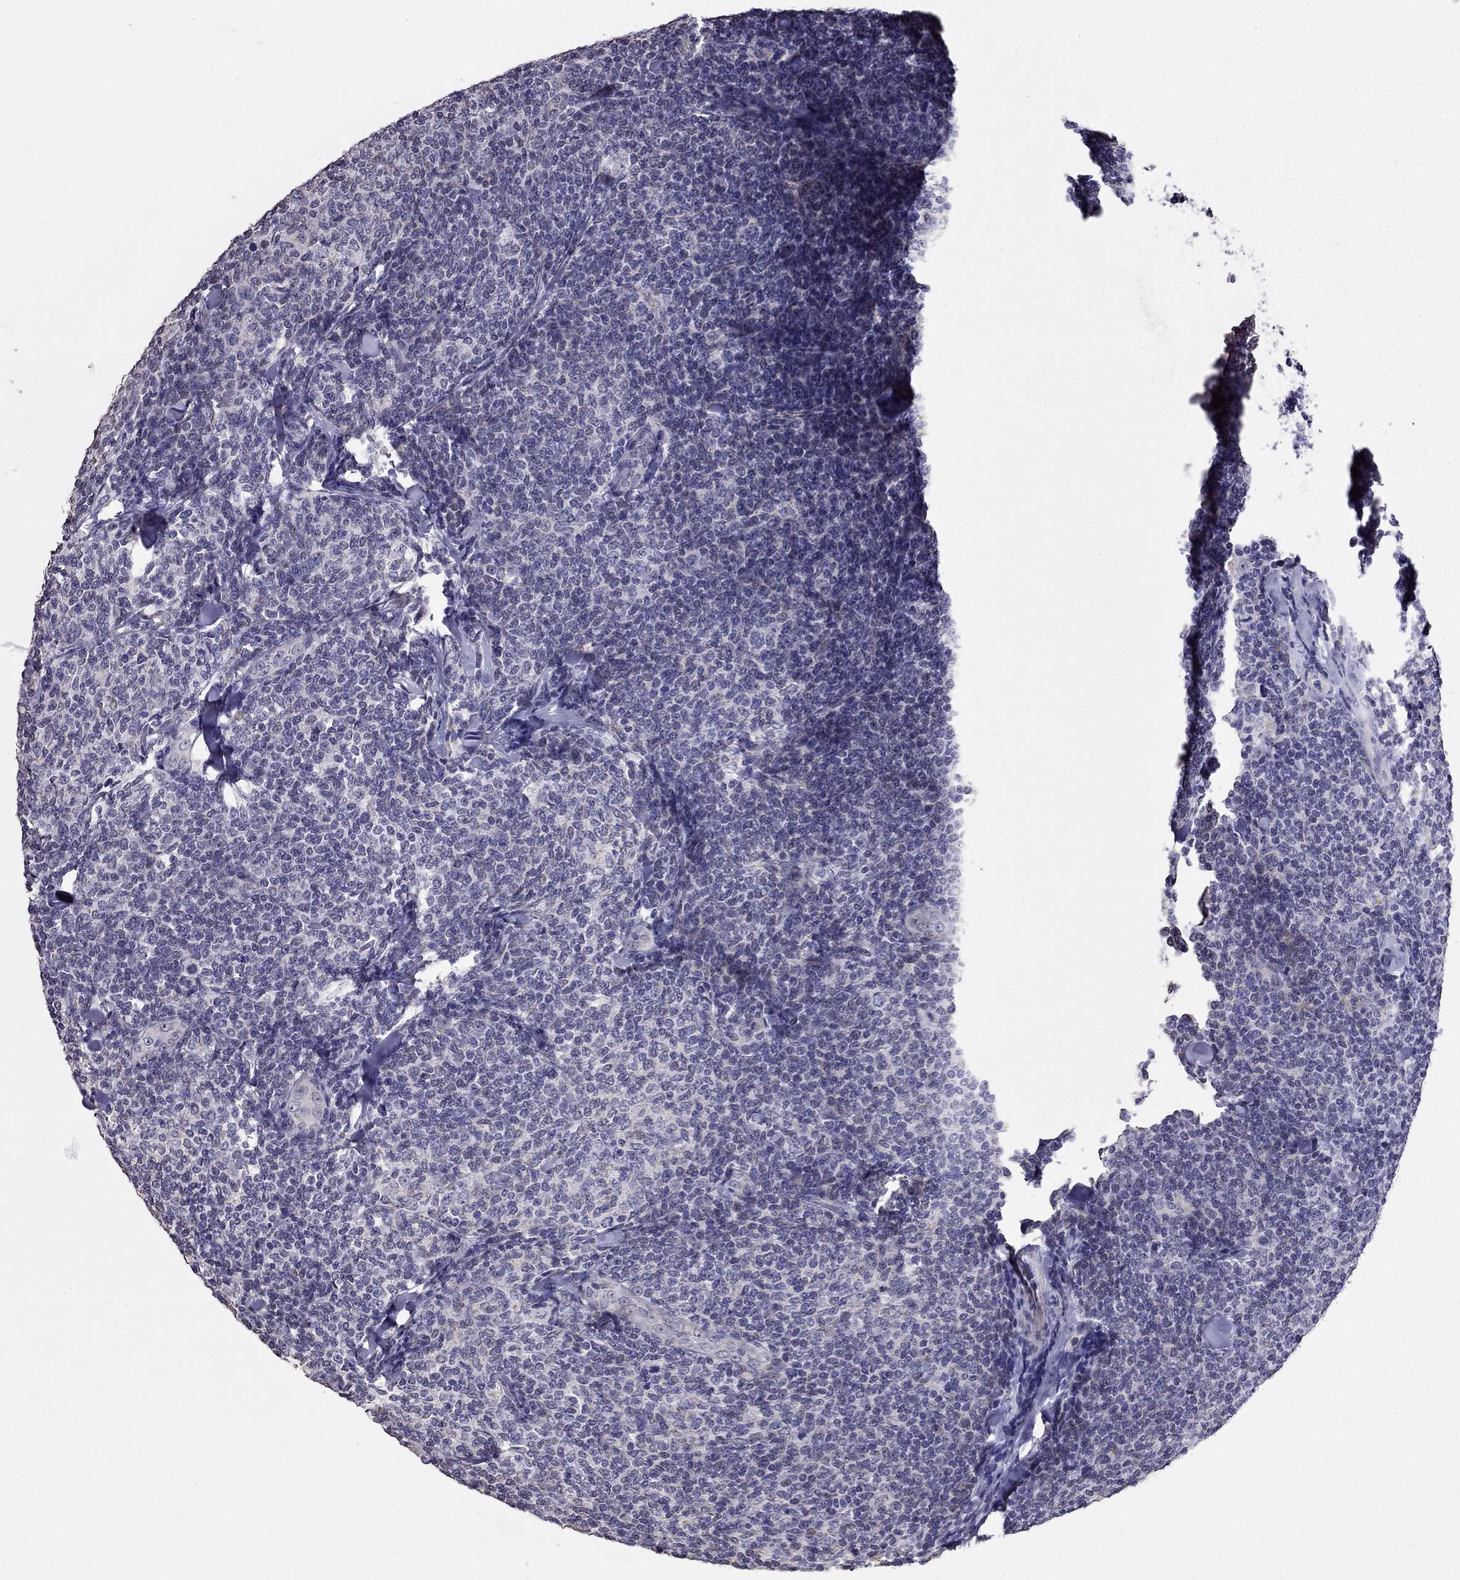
{"staining": {"intensity": "negative", "quantity": "none", "location": "none"}, "tissue": "lymphoma", "cell_type": "Tumor cells", "image_type": "cancer", "snomed": [{"axis": "morphology", "description": "Malignant lymphoma, non-Hodgkin's type, Low grade"}, {"axis": "topography", "description": "Lymph node"}], "caption": "Immunohistochemistry (IHC) photomicrograph of neoplastic tissue: human malignant lymphoma, non-Hodgkin's type (low-grade) stained with DAB (3,3'-diaminobenzidine) shows no significant protein expression in tumor cells.", "gene": "AK5", "patient": {"sex": "female", "age": 56}}